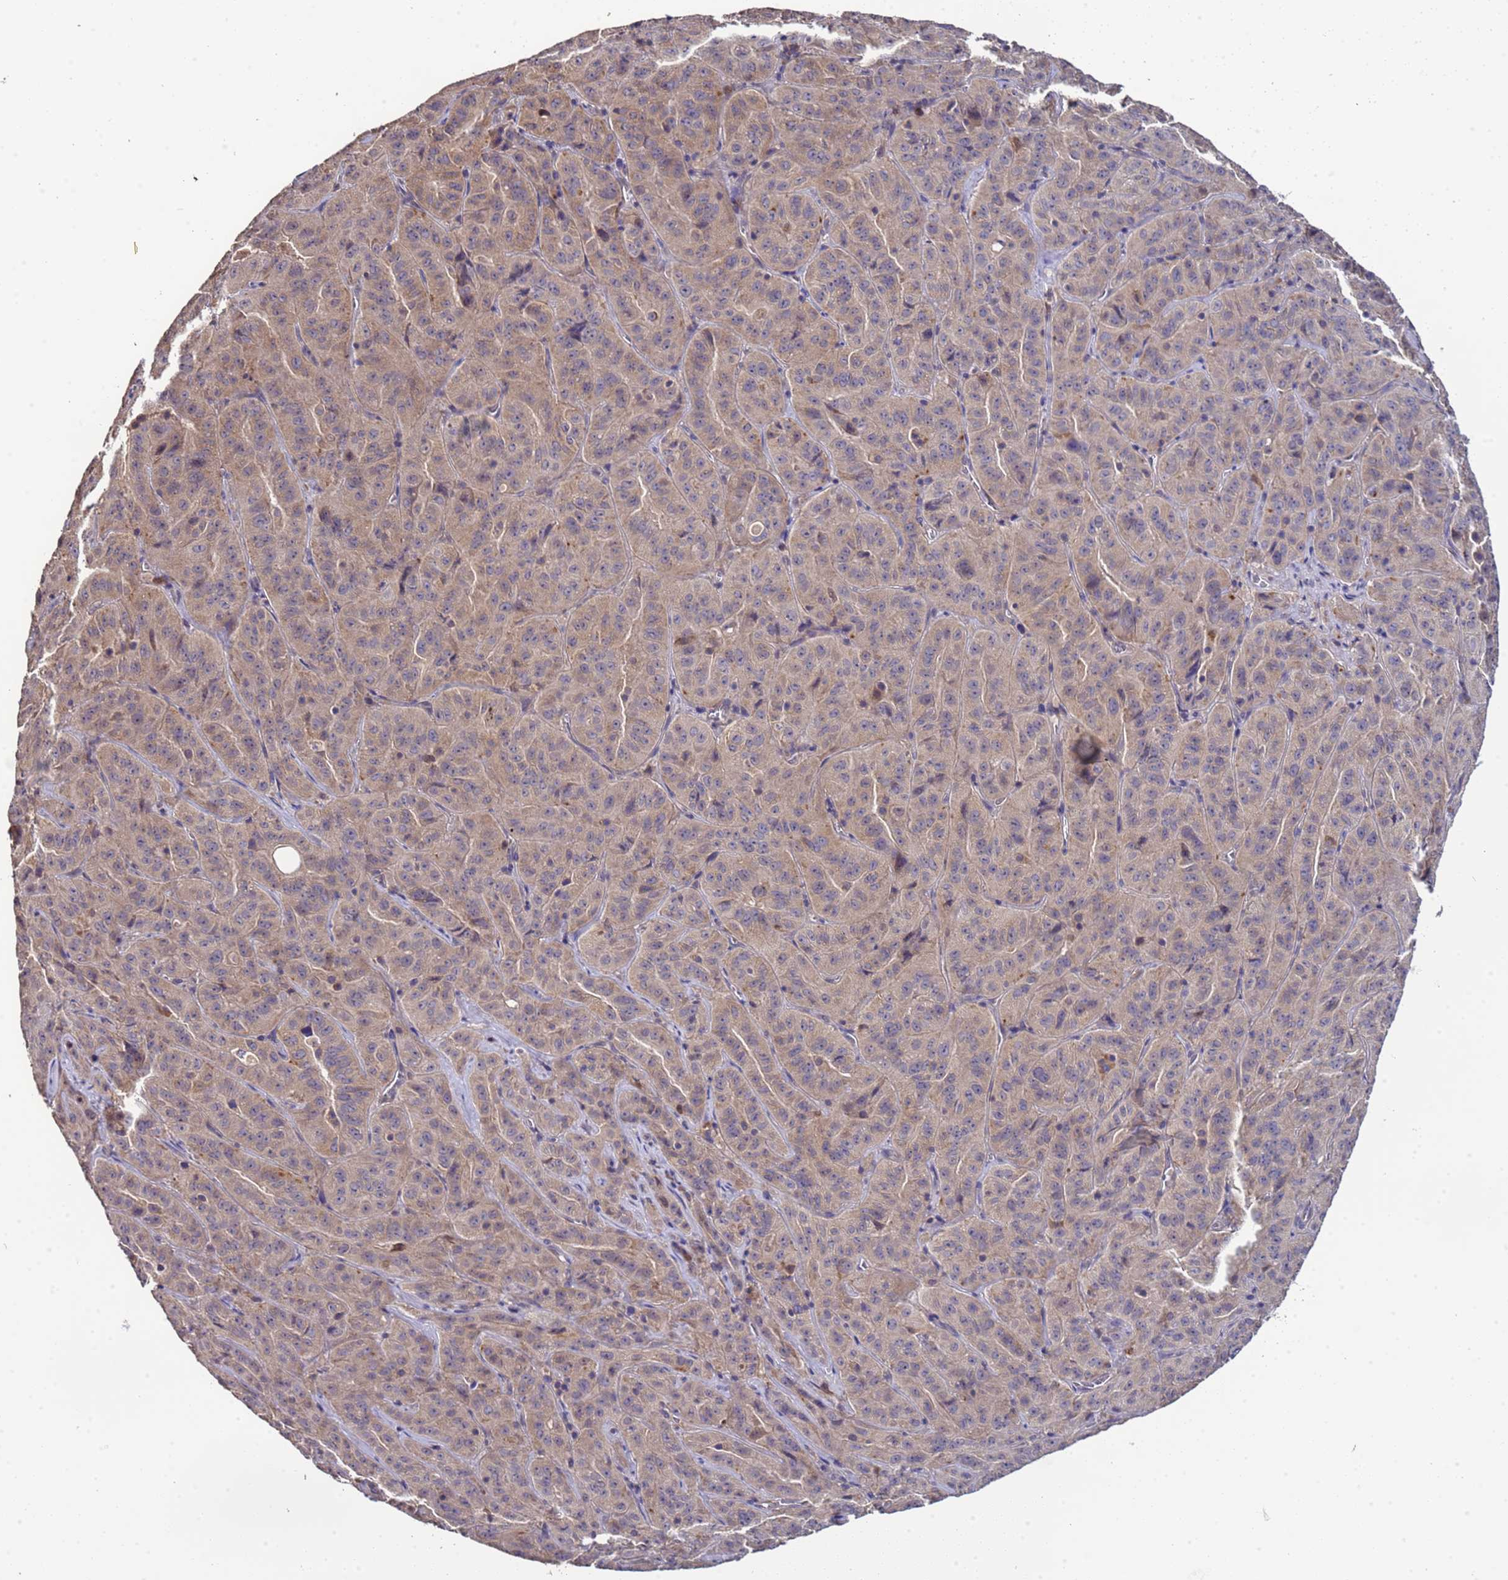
{"staining": {"intensity": "weak", "quantity": ">75%", "location": "cytoplasmic/membranous"}, "tissue": "pancreatic cancer", "cell_type": "Tumor cells", "image_type": "cancer", "snomed": [{"axis": "morphology", "description": "Adenocarcinoma, NOS"}, {"axis": "topography", "description": "Pancreas"}], "caption": "An IHC photomicrograph of neoplastic tissue is shown. Protein staining in brown highlights weak cytoplasmic/membranous positivity in pancreatic adenocarcinoma within tumor cells. (IHC, brightfield microscopy, high magnification).", "gene": "ELMOD2", "patient": {"sex": "male", "age": 63}}